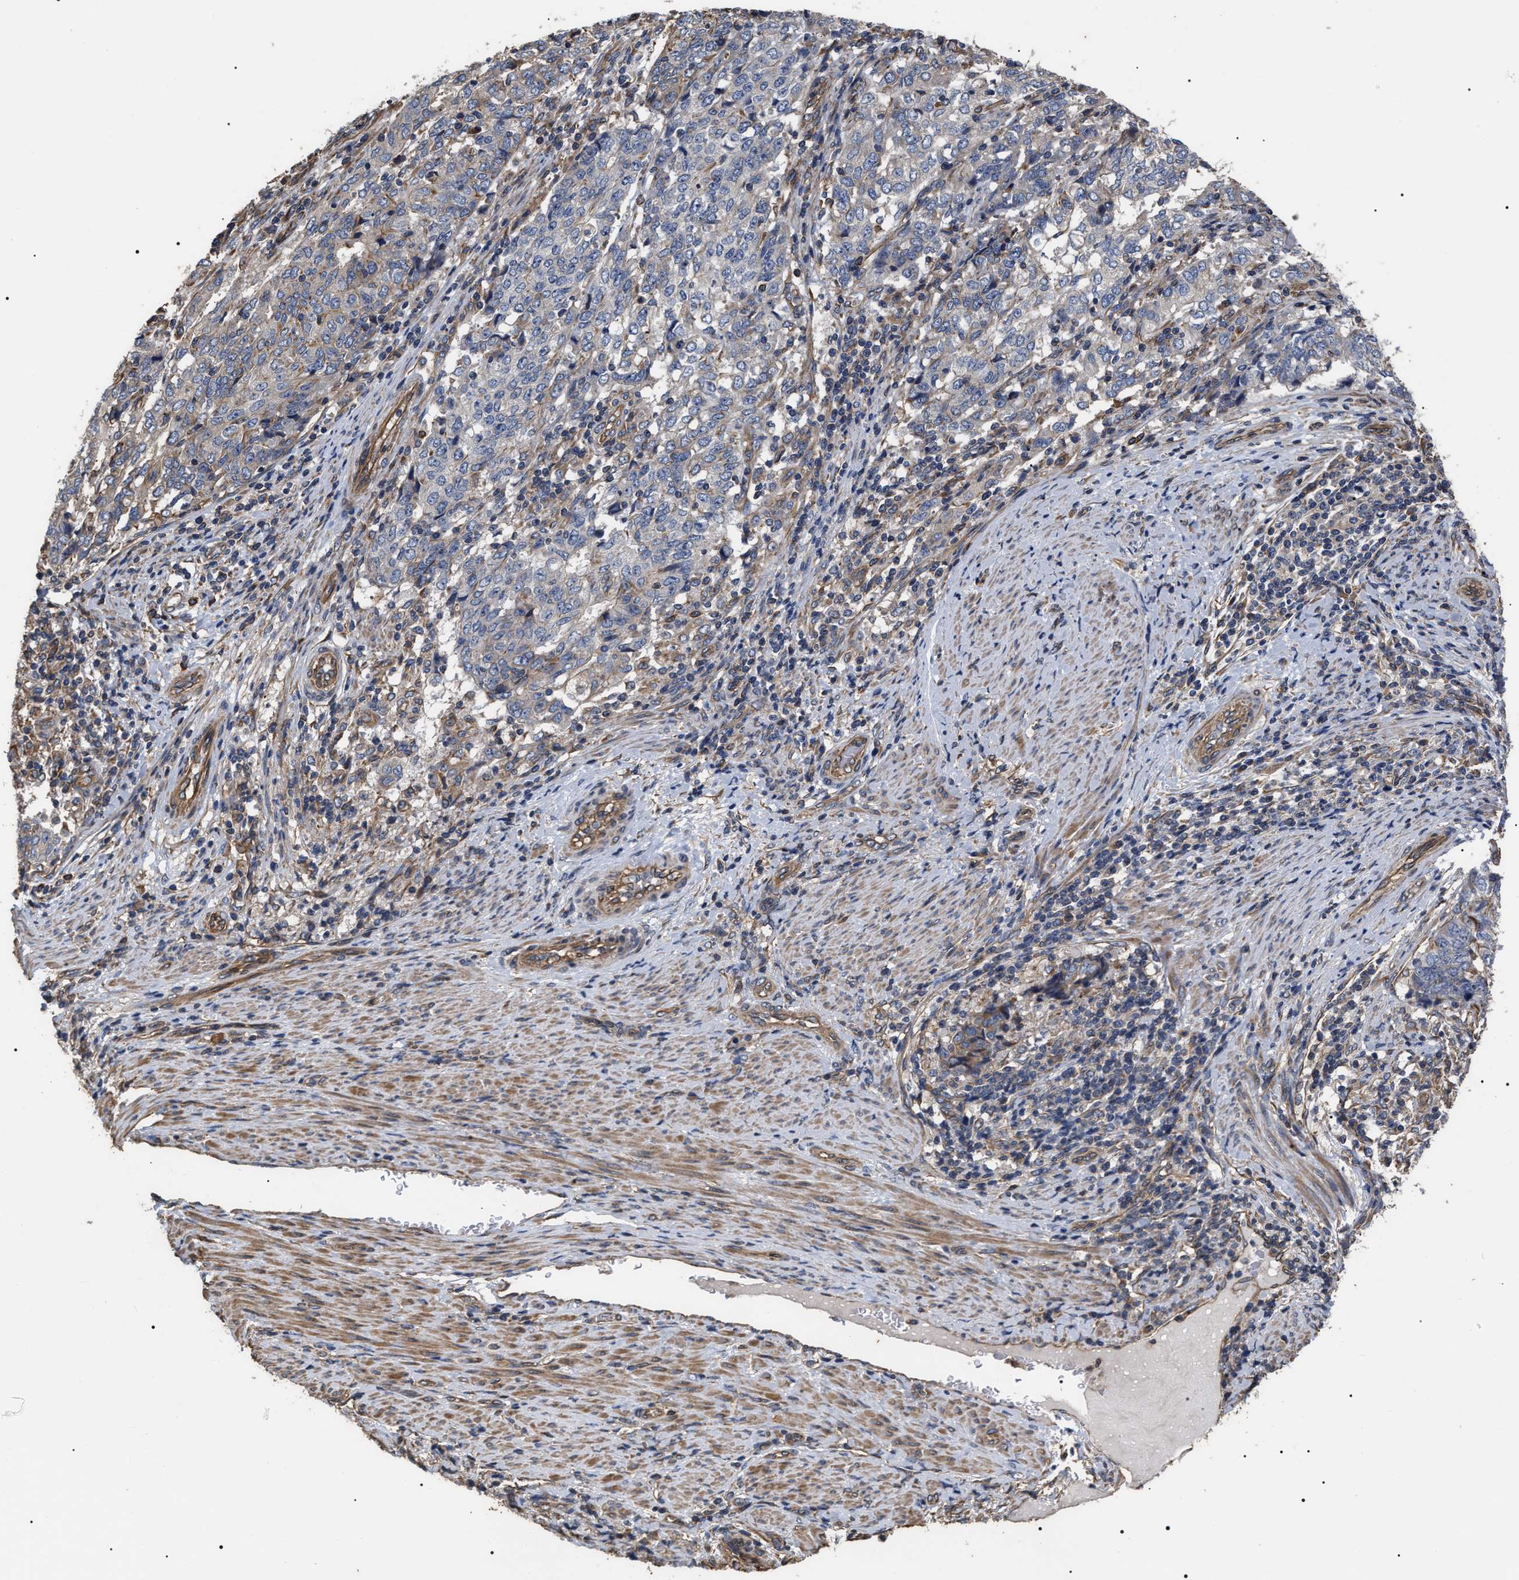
{"staining": {"intensity": "moderate", "quantity": "<25%", "location": "cytoplasmic/membranous"}, "tissue": "endometrial cancer", "cell_type": "Tumor cells", "image_type": "cancer", "snomed": [{"axis": "morphology", "description": "Adenocarcinoma, NOS"}, {"axis": "topography", "description": "Endometrium"}], "caption": "This photomicrograph reveals immunohistochemistry (IHC) staining of adenocarcinoma (endometrial), with low moderate cytoplasmic/membranous expression in about <25% of tumor cells.", "gene": "TSPAN33", "patient": {"sex": "female", "age": 80}}